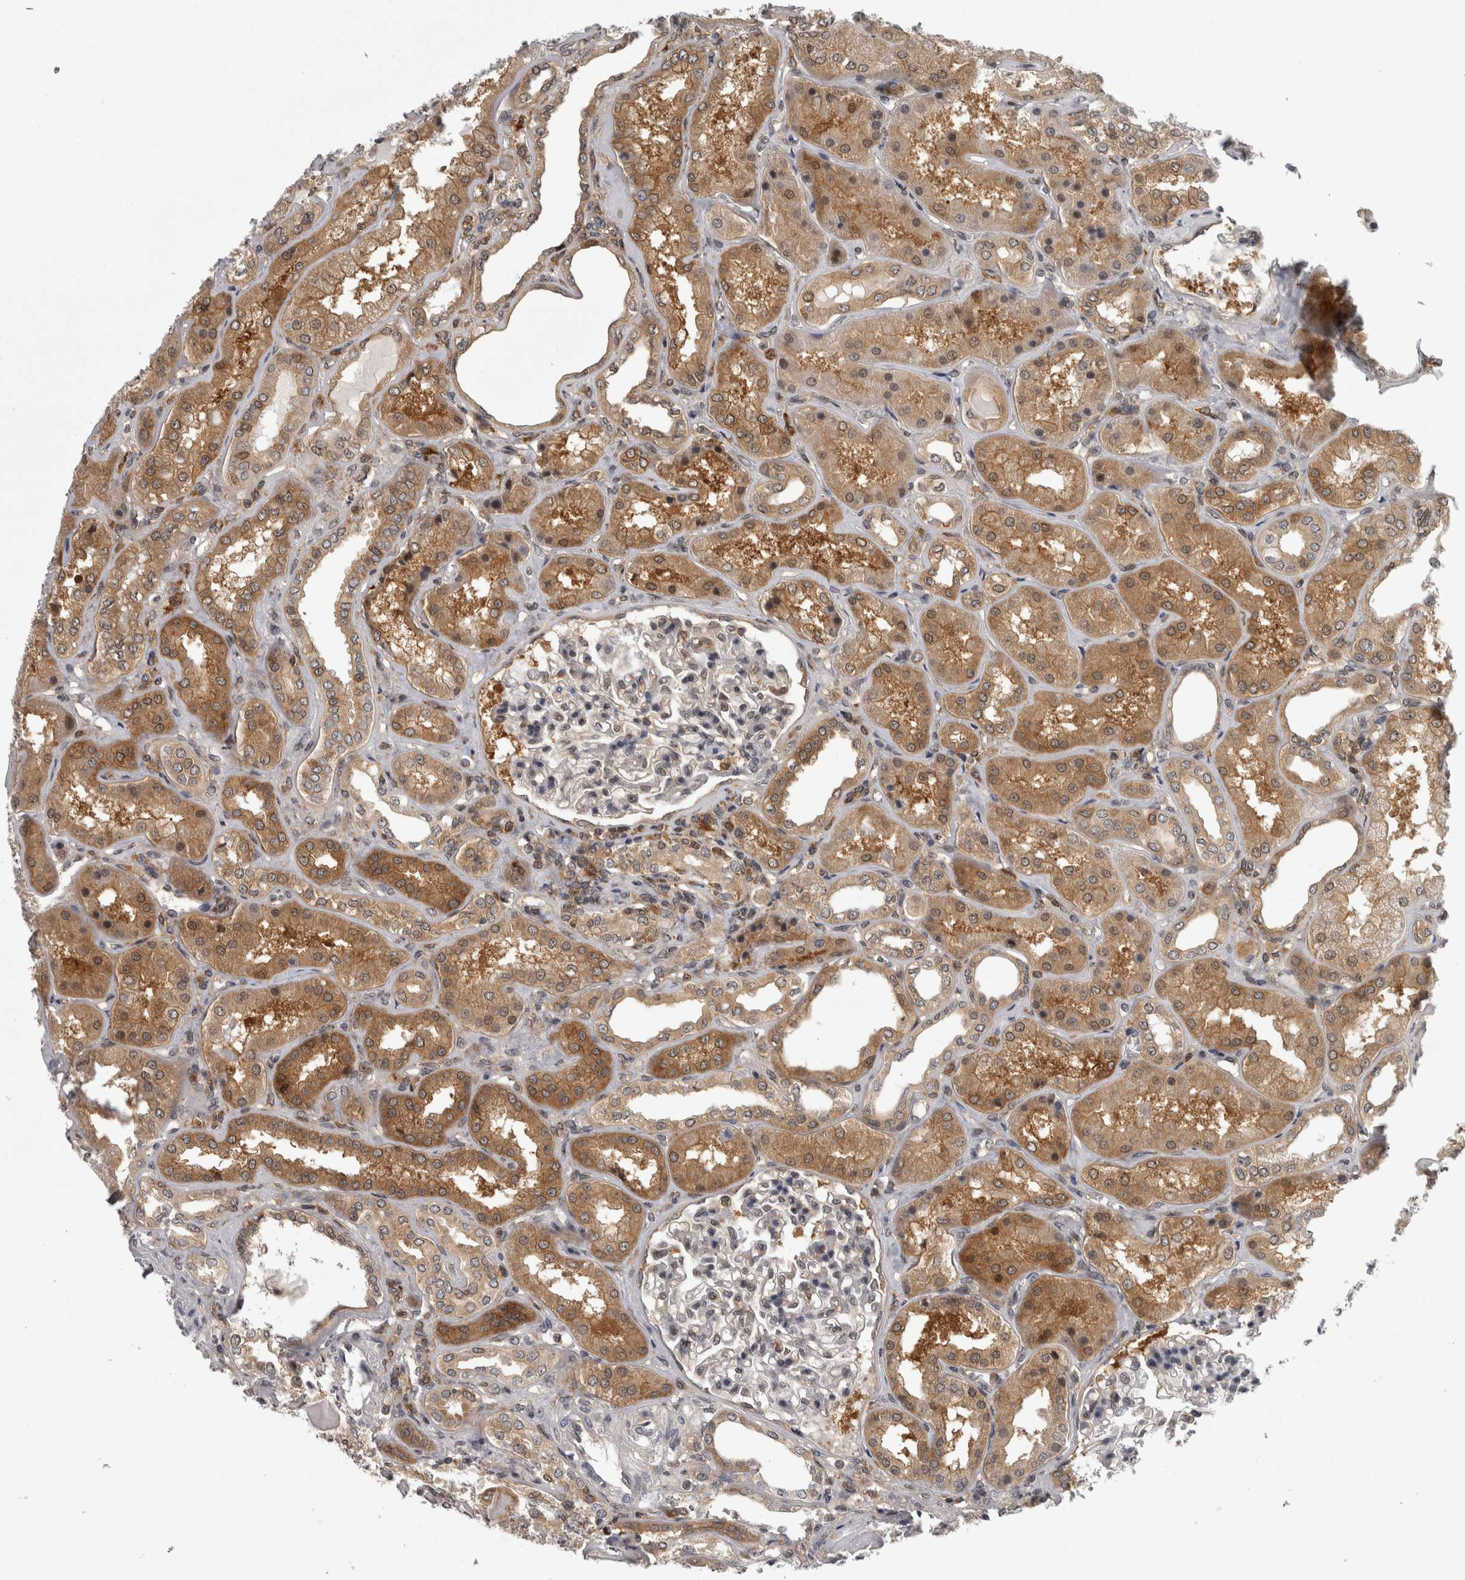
{"staining": {"intensity": "moderate", "quantity": "<25%", "location": "cytoplasmic/membranous,nuclear"}, "tissue": "kidney", "cell_type": "Cells in glomeruli", "image_type": "normal", "snomed": [{"axis": "morphology", "description": "Normal tissue, NOS"}, {"axis": "topography", "description": "Kidney"}], "caption": "DAB immunohistochemical staining of benign kidney displays moderate cytoplasmic/membranous,nuclear protein staining in about <25% of cells in glomeruli. (IHC, brightfield microscopy, high magnification).", "gene": "CACYBP", "patient": {"sex": "female", "age": 56}}